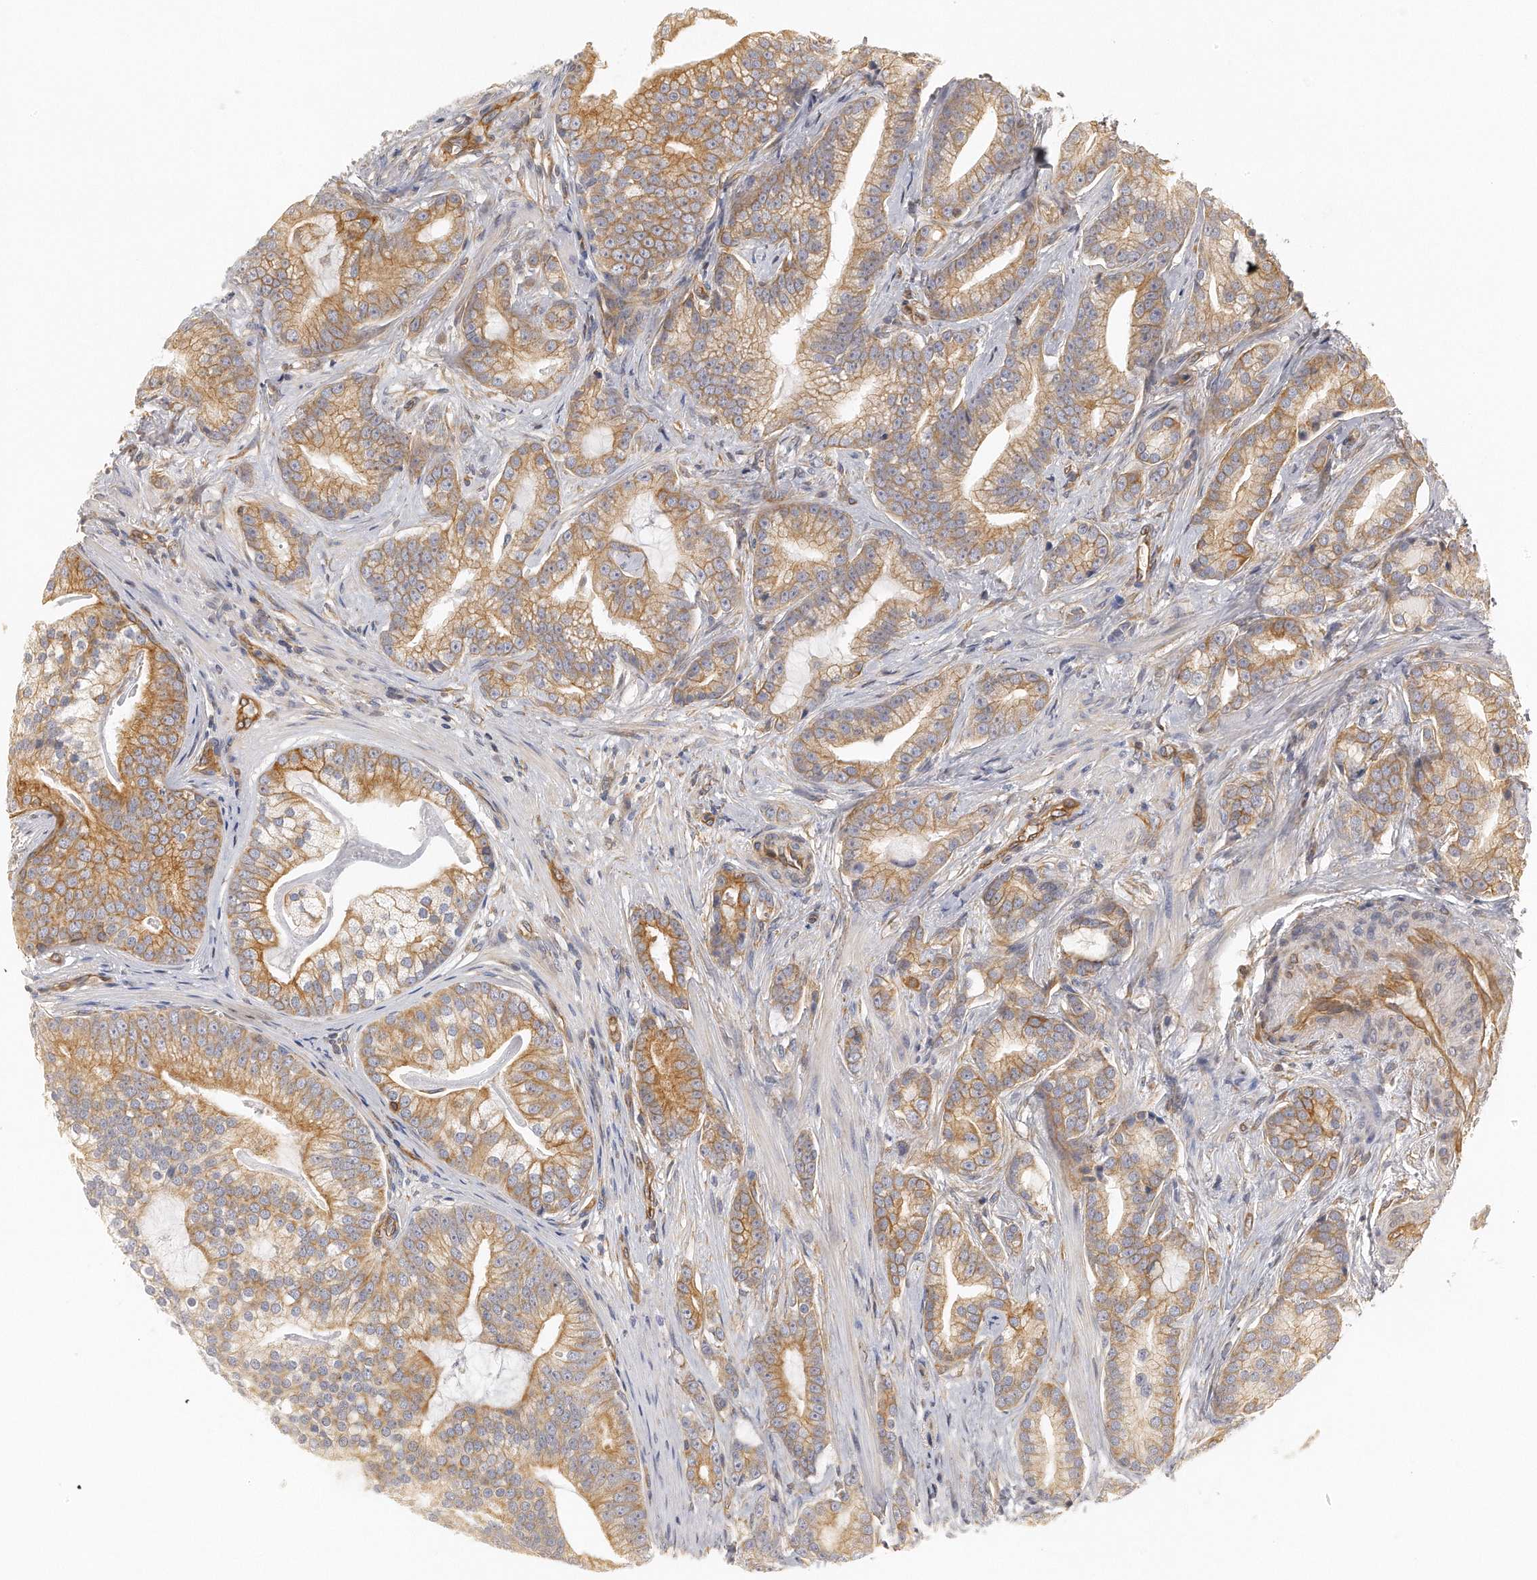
{"staining": {"intensity": "moderate", "quantity": ">75%", "location": "cytoplasmic/membranous"}, "tissue": "prostate cancer", "cell_type": "Tumor cells", "image_type": "cancer", "snomed": [{"axis": "morphology", "description": "Adenocarcinoma, Low grade"}, {"axis": "topography", "description": "Prostate"}], "caption": "Brown immunohistochemical staining in human prostate low-grade adenocarcinoma displays moderate cytoplasmic/membranous positivity in about >75% of tumor cells.", "gene": "CHST7", "patient": {"sex": "male", "age": 58}}